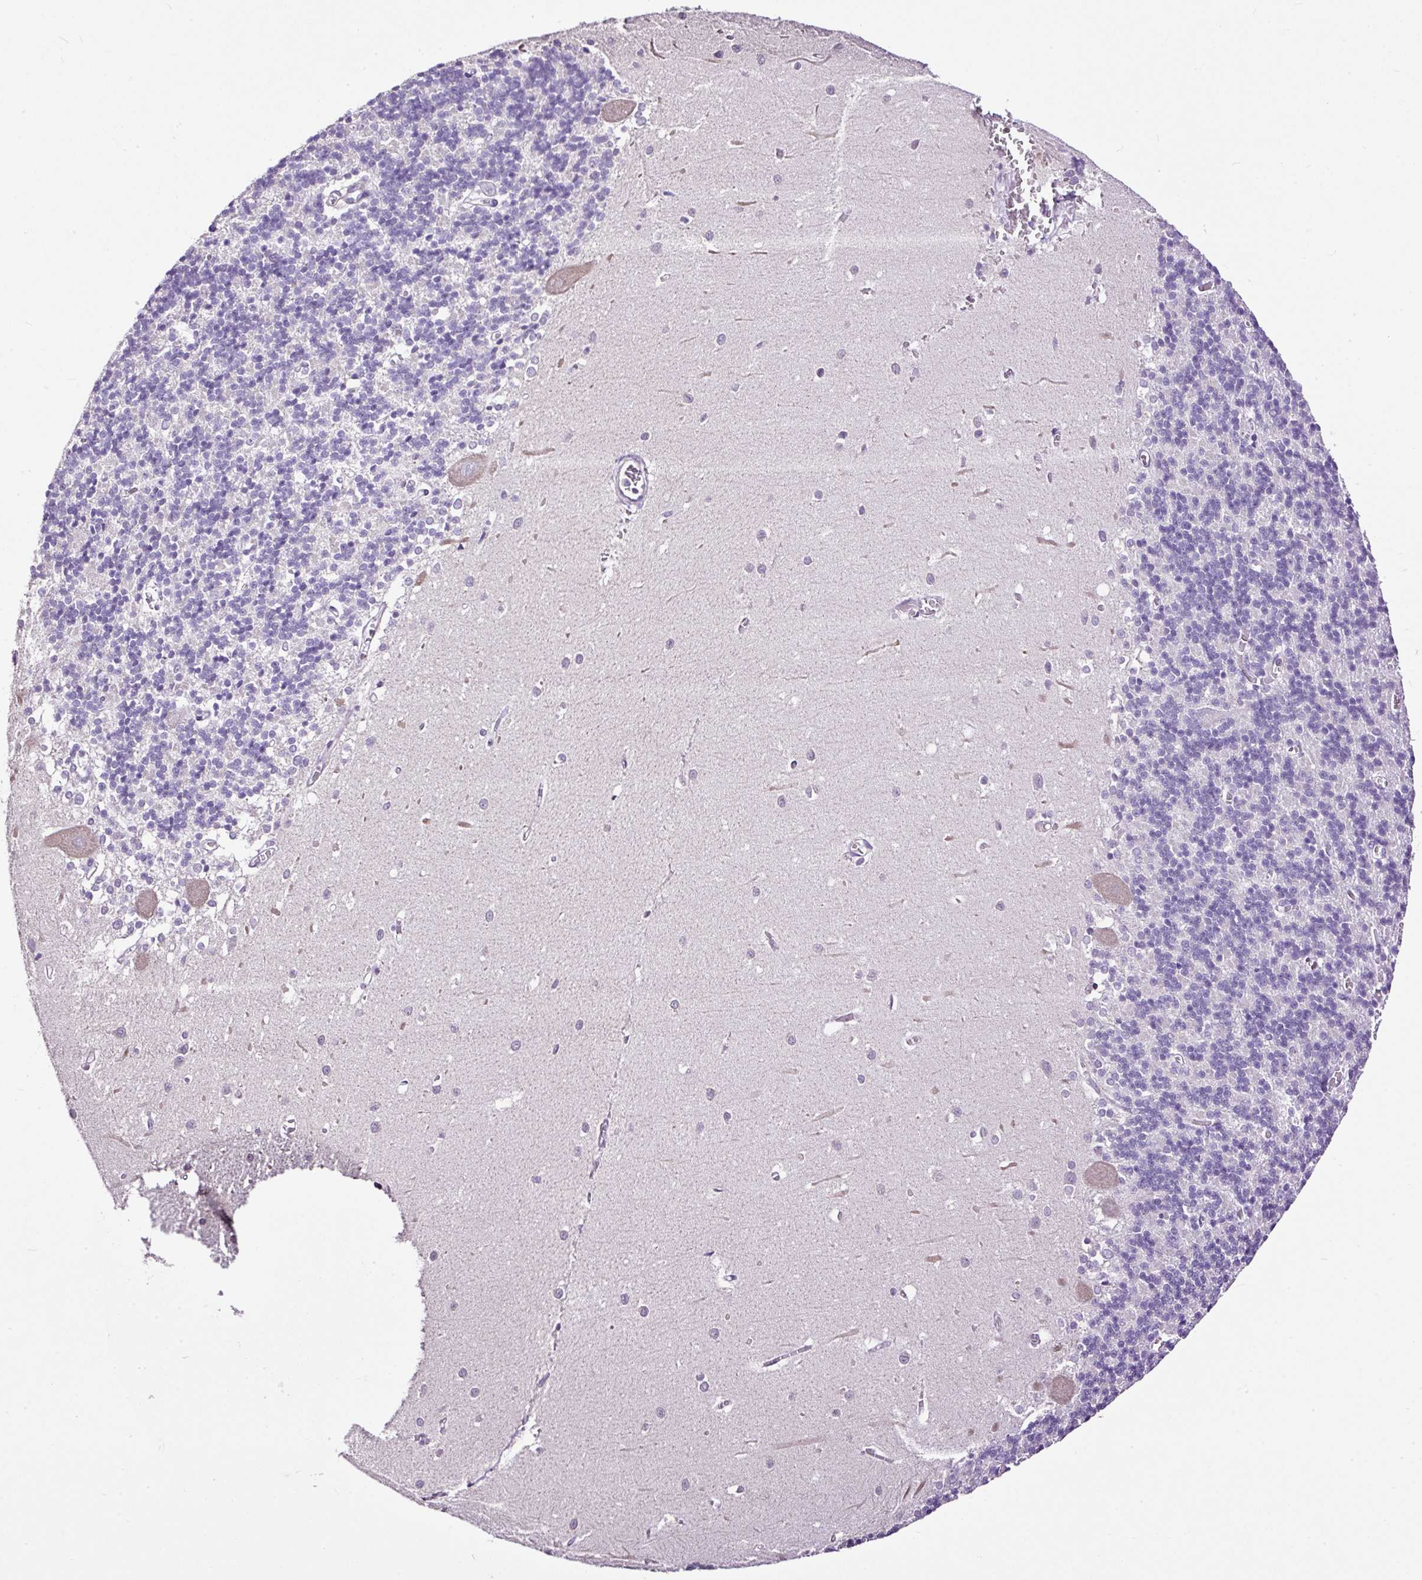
{"staining": {"intensity": "negative", "quantity": "none", "location": "none"}, "tissue": "cerebellum", "cell_type": "Cells in granular layer", "image_type": "normal", "snomed": [{"axis": "morphology", "description": "Normal tissue, NOS"}, {"axis": "topography", "description": "Cerebellum"}], "caption": "This is a histopathology image of IHC staining of benign cerebellum, which shows no staining in cells in granular layer.", "gene": "MAGEB16", "patient": {"sex": "male", "age": 37}}